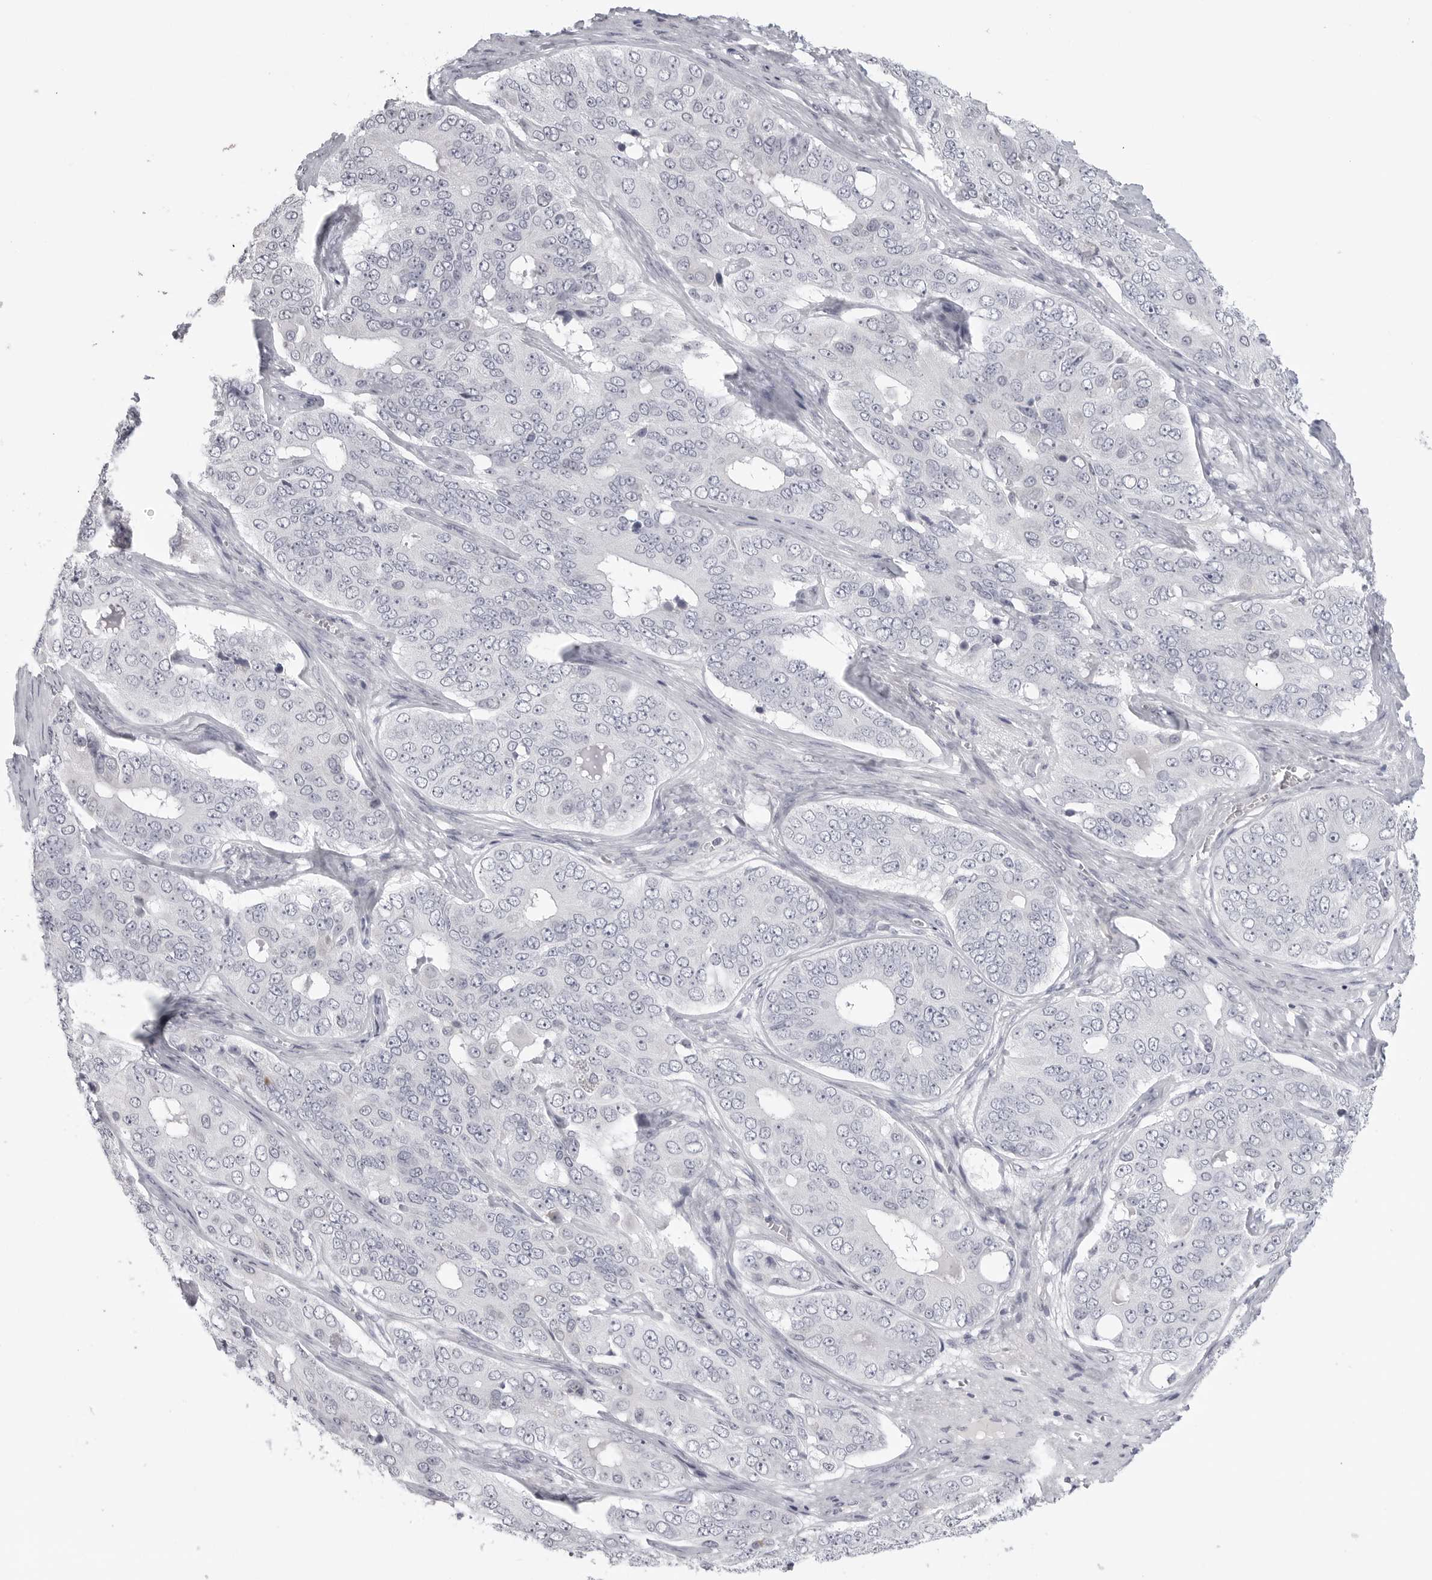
{"staining": {"intensity": "negative", "quantity": "none", "location": "none"}, "tissue": "ovarian cancer", "cell_type": "Tumor cells", "image_type": "cancer", "snomed": [{"axis": "morphology", "description": "Carcinoma, endometroid"}, {"axis": "topography", "description": "Ovary"}], "caption": "Micrograph shows no protein staining in tumor cells of endometroid carcinoma (ovarian) tissue. (Stains: DAB IHC with hematoxylin counter stain, Microscopy: brightfield microscopy at high magnification).", "gene": "MAP7D1", "patient": {"sex": "female", "age": 51}}